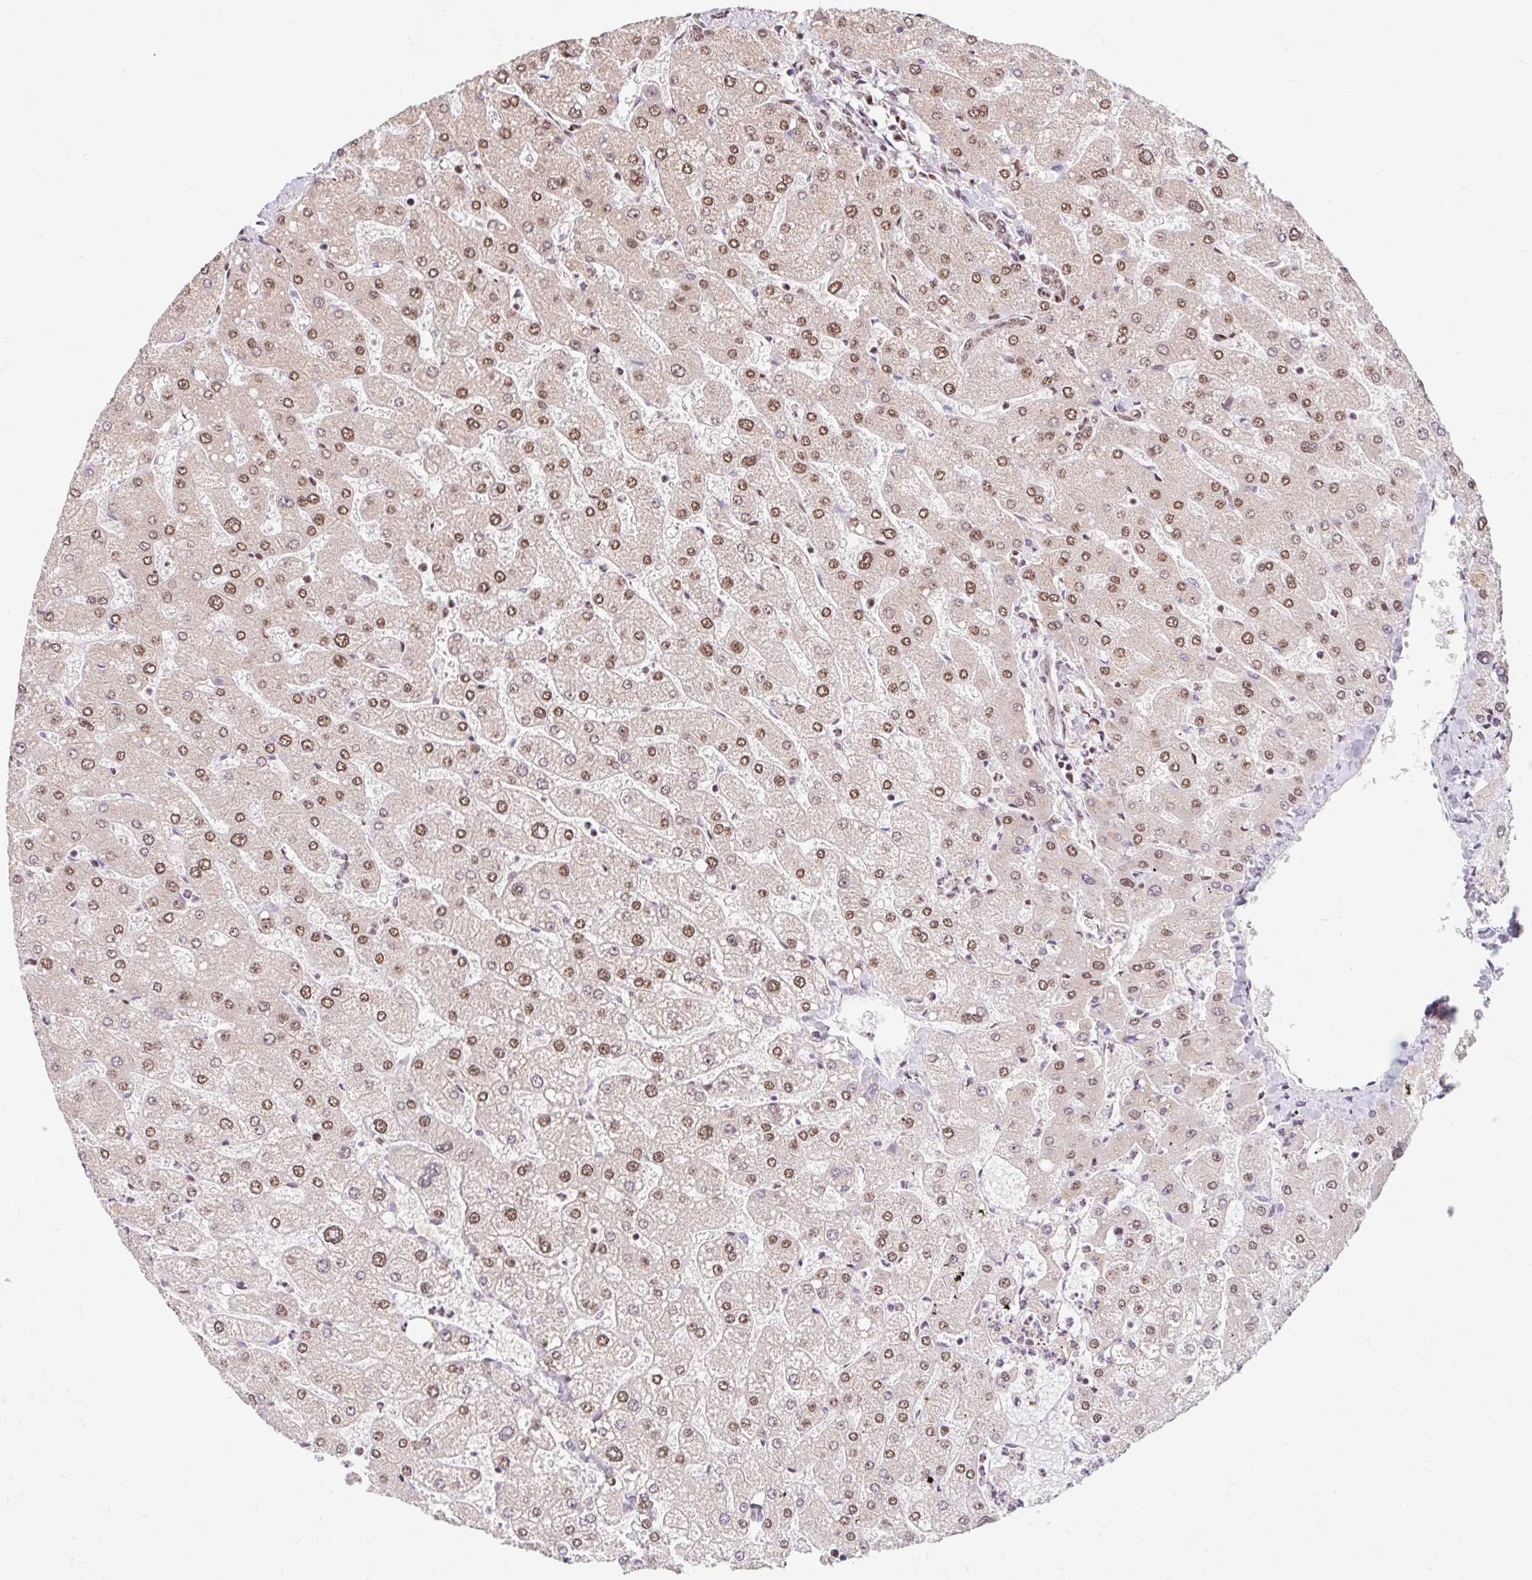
{"staining": {"intensity": "moderate", "quantity": ">75%", "location": "nuclear"}, "tissue": "liver", "cell_type": "Cholangiocytes", "image_type": "normal", "snomed": [{"axis": "morphology", "description": "Normal tissue, NOS"}, {"axis": "topography", "description": "Liver"}], "caption": "Human liver stained with a brown dye demonstrates moderate nuclear positive expression in about >75% of cholangiocytes.", "gene": "BICRA", "patient": {"sex": "male", "age": 55}}